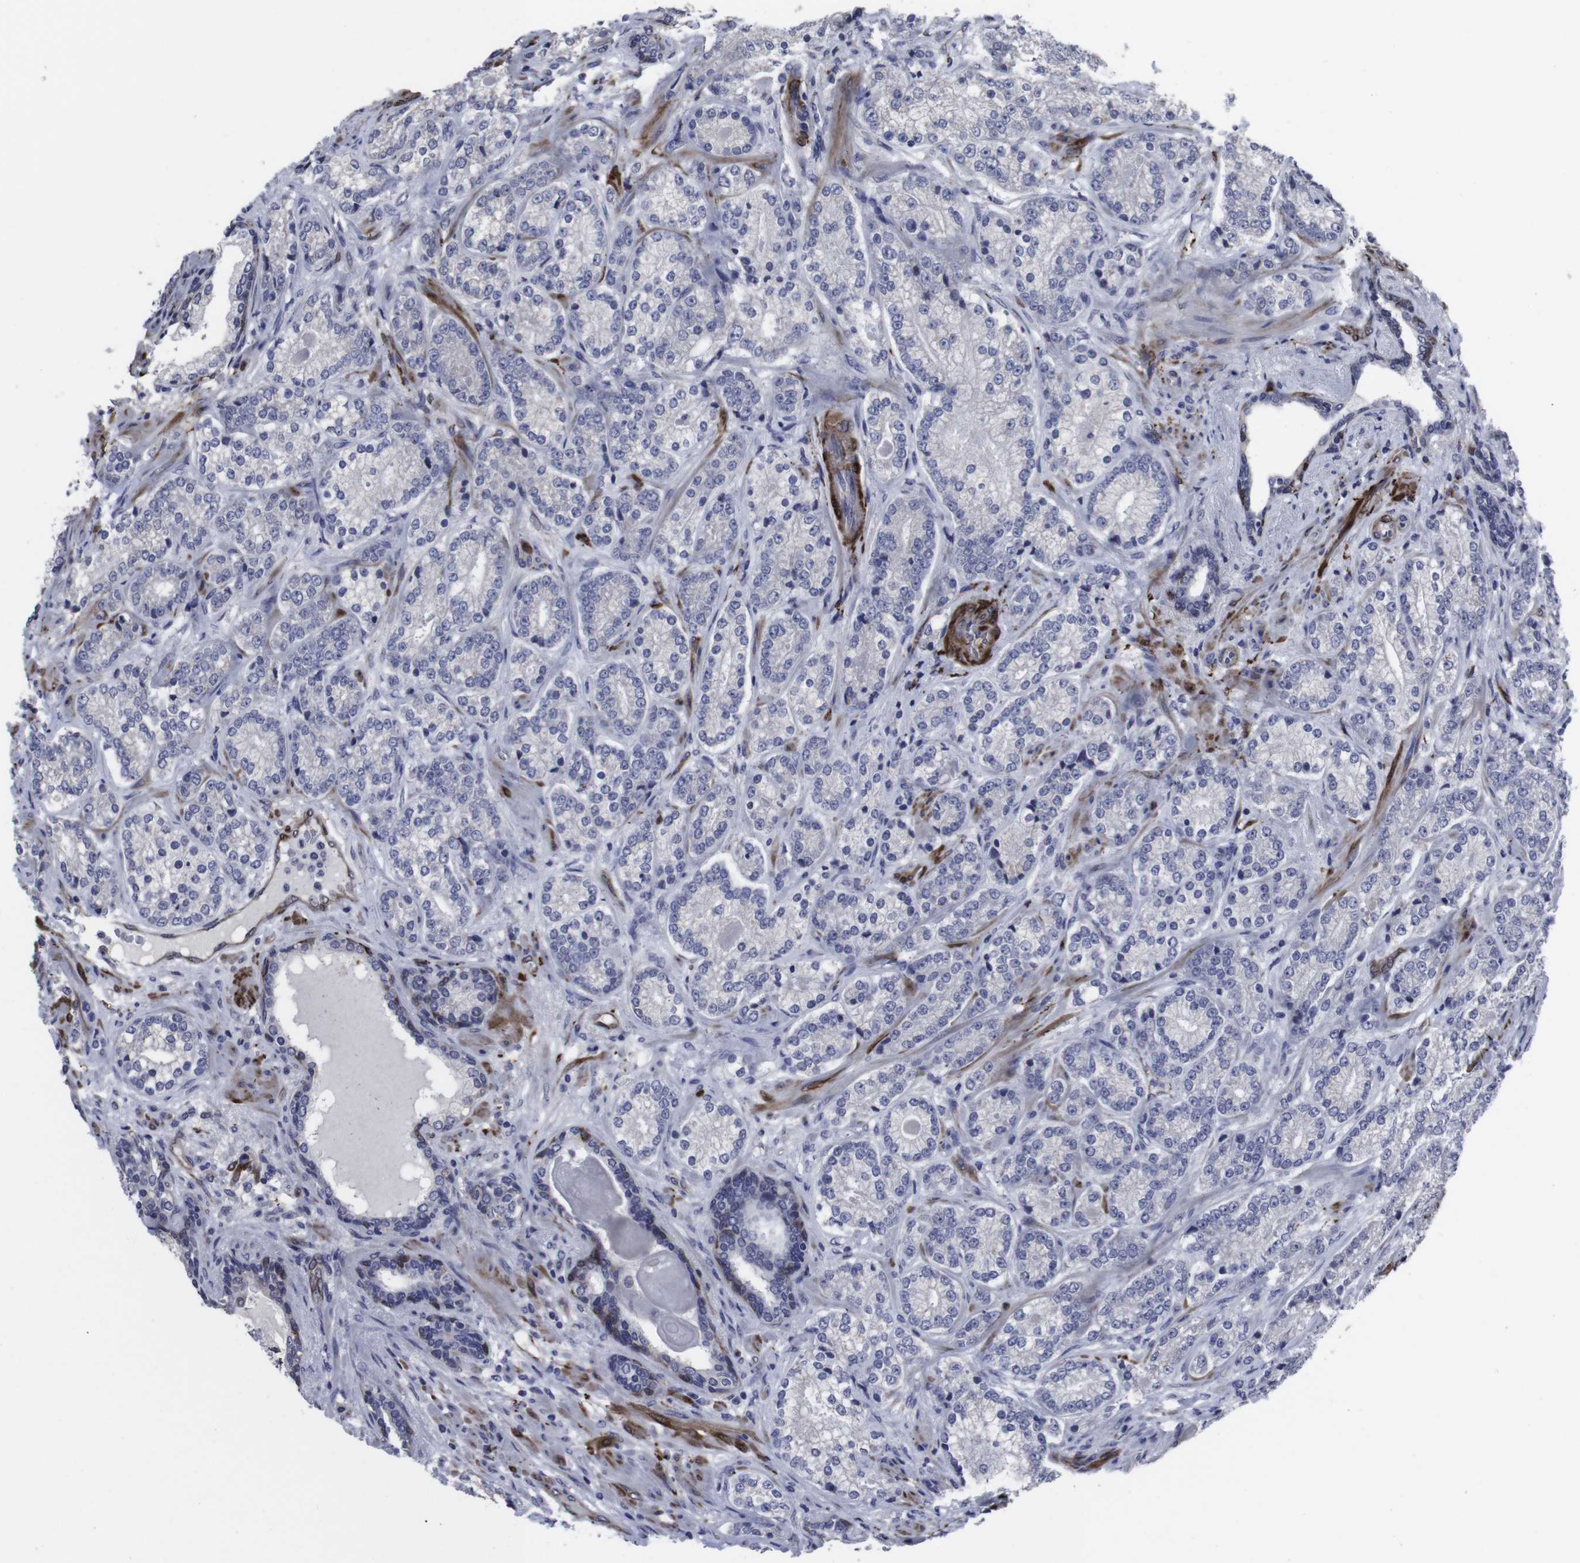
{"staining": {"intensity": "negative", "quantity": "none", "location": "none"}, "tissue": "prostate cancer", "cell_type": "Tumor cells", "image_type": "cancer", "snomed": [{"axis": "morphology", "description": "Adenocarcinoma, High grade"}, {"axis": "topography", "description": "Prostate"}], "caption": "High power microscopy image of an immunohistochemistry (IHC) image of prostate cancer (adenocarcinoma (high-grade)), revealing no significant staining in tumor cells. (IHC, brightfield microscopy, high magnification).", "gene": "SNCG", "patient": {"sex": "male", "age": 61}}